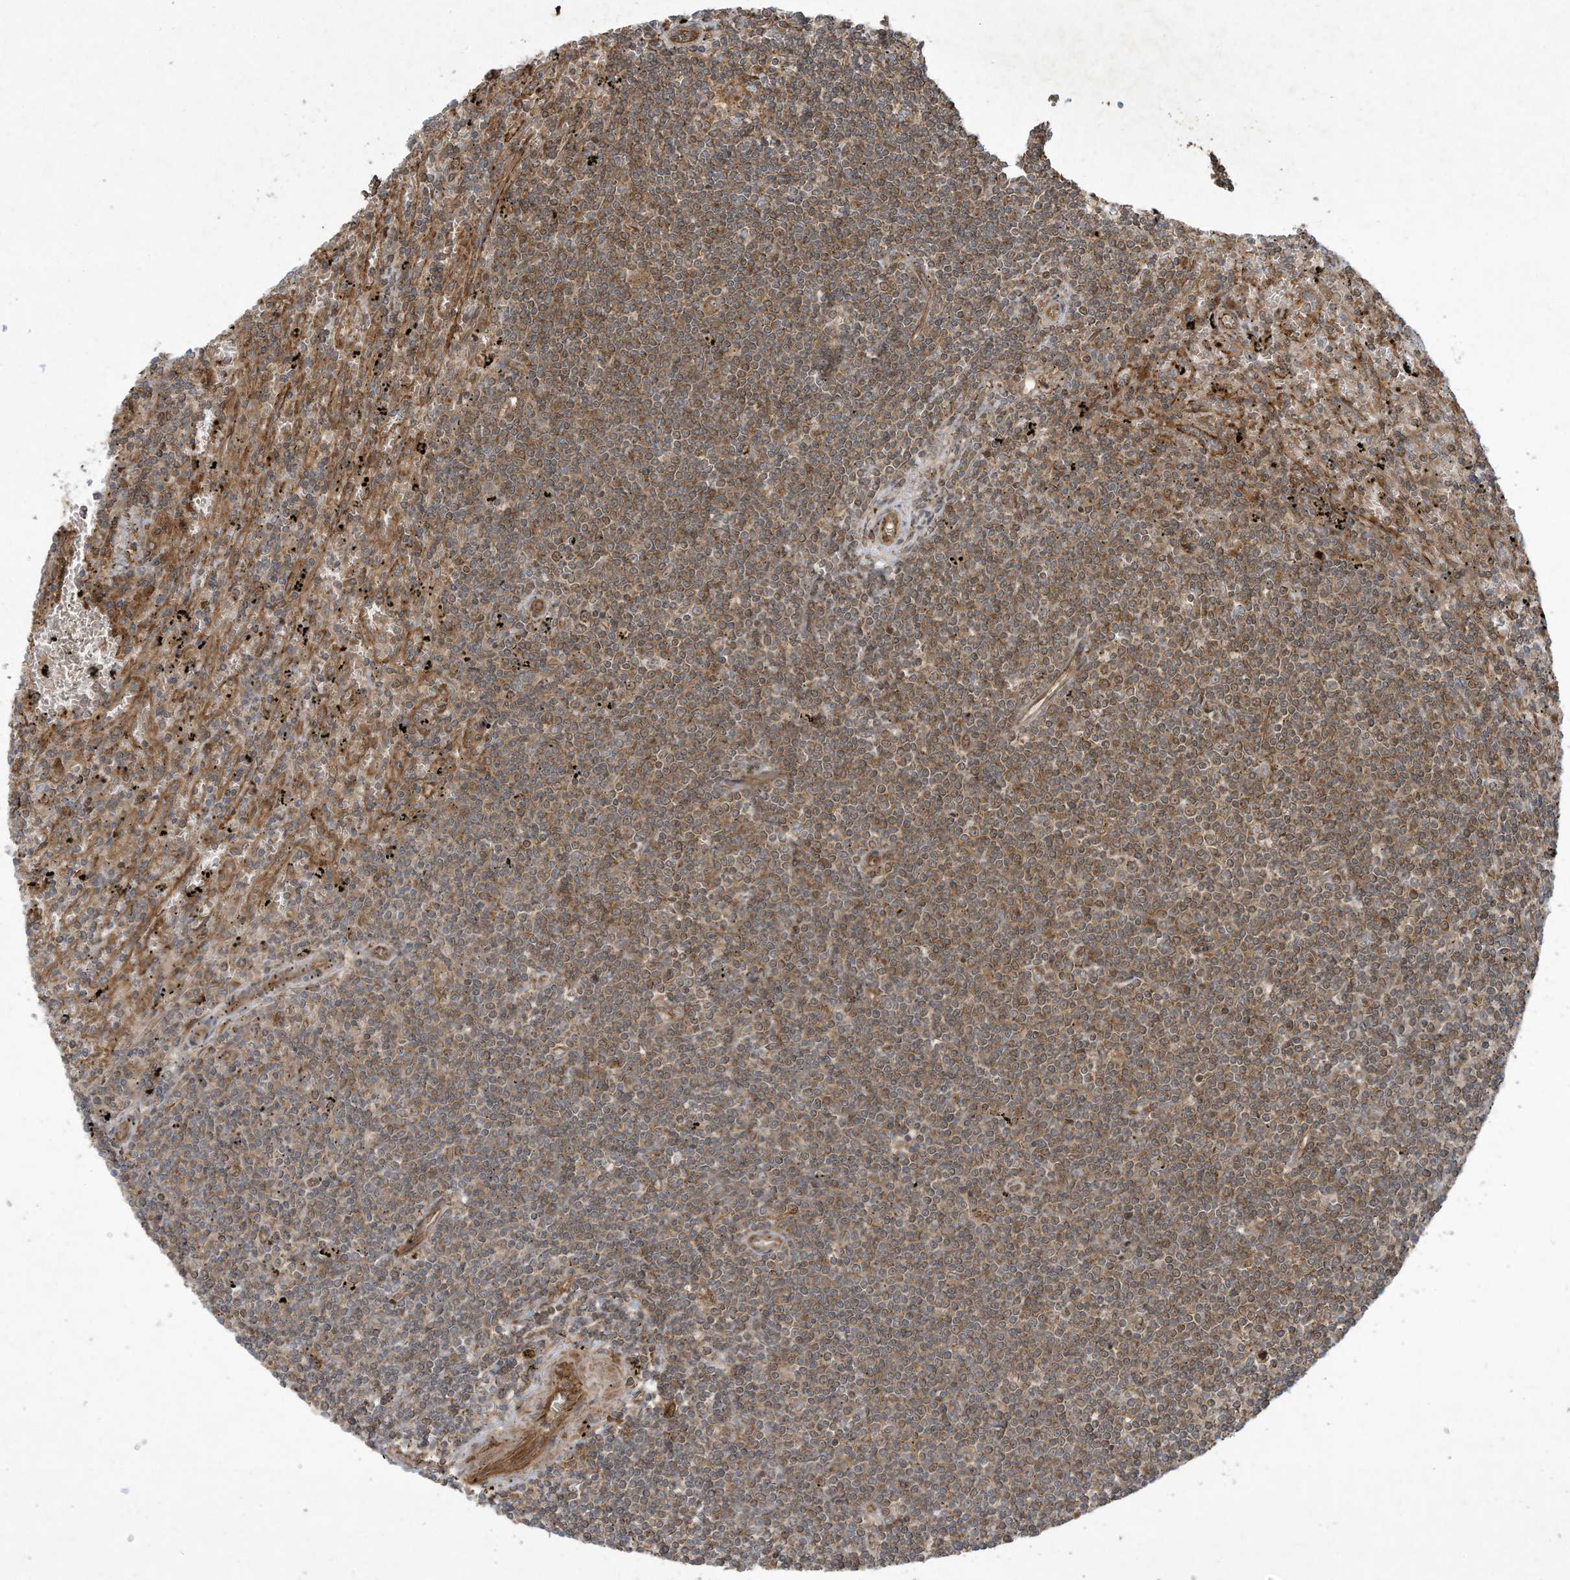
{"staining": {"intensity": "moderate", "quantity": ">75%", "location": "cytoplasmic/membranous"}, "tissue": "lymphoma", "cell_type": "Tumor cells", "image_type": "cancer", "snomed": [{"axis": "morphology", "description": "Malignant lymphoma, non-Hodgkin's type, Low grade"}, {"axis": "topography", "description": "Spleen"}], "caption": "Immunohistochemical staining of malignant lymphoma, non-Hodgkin's type (low-grade) displays moderate cytoplasmic/membranous protein staining in about >75% of tumor cells.", "gene": "DDIT4", "patient": {"sex": "male", "age": 76}}